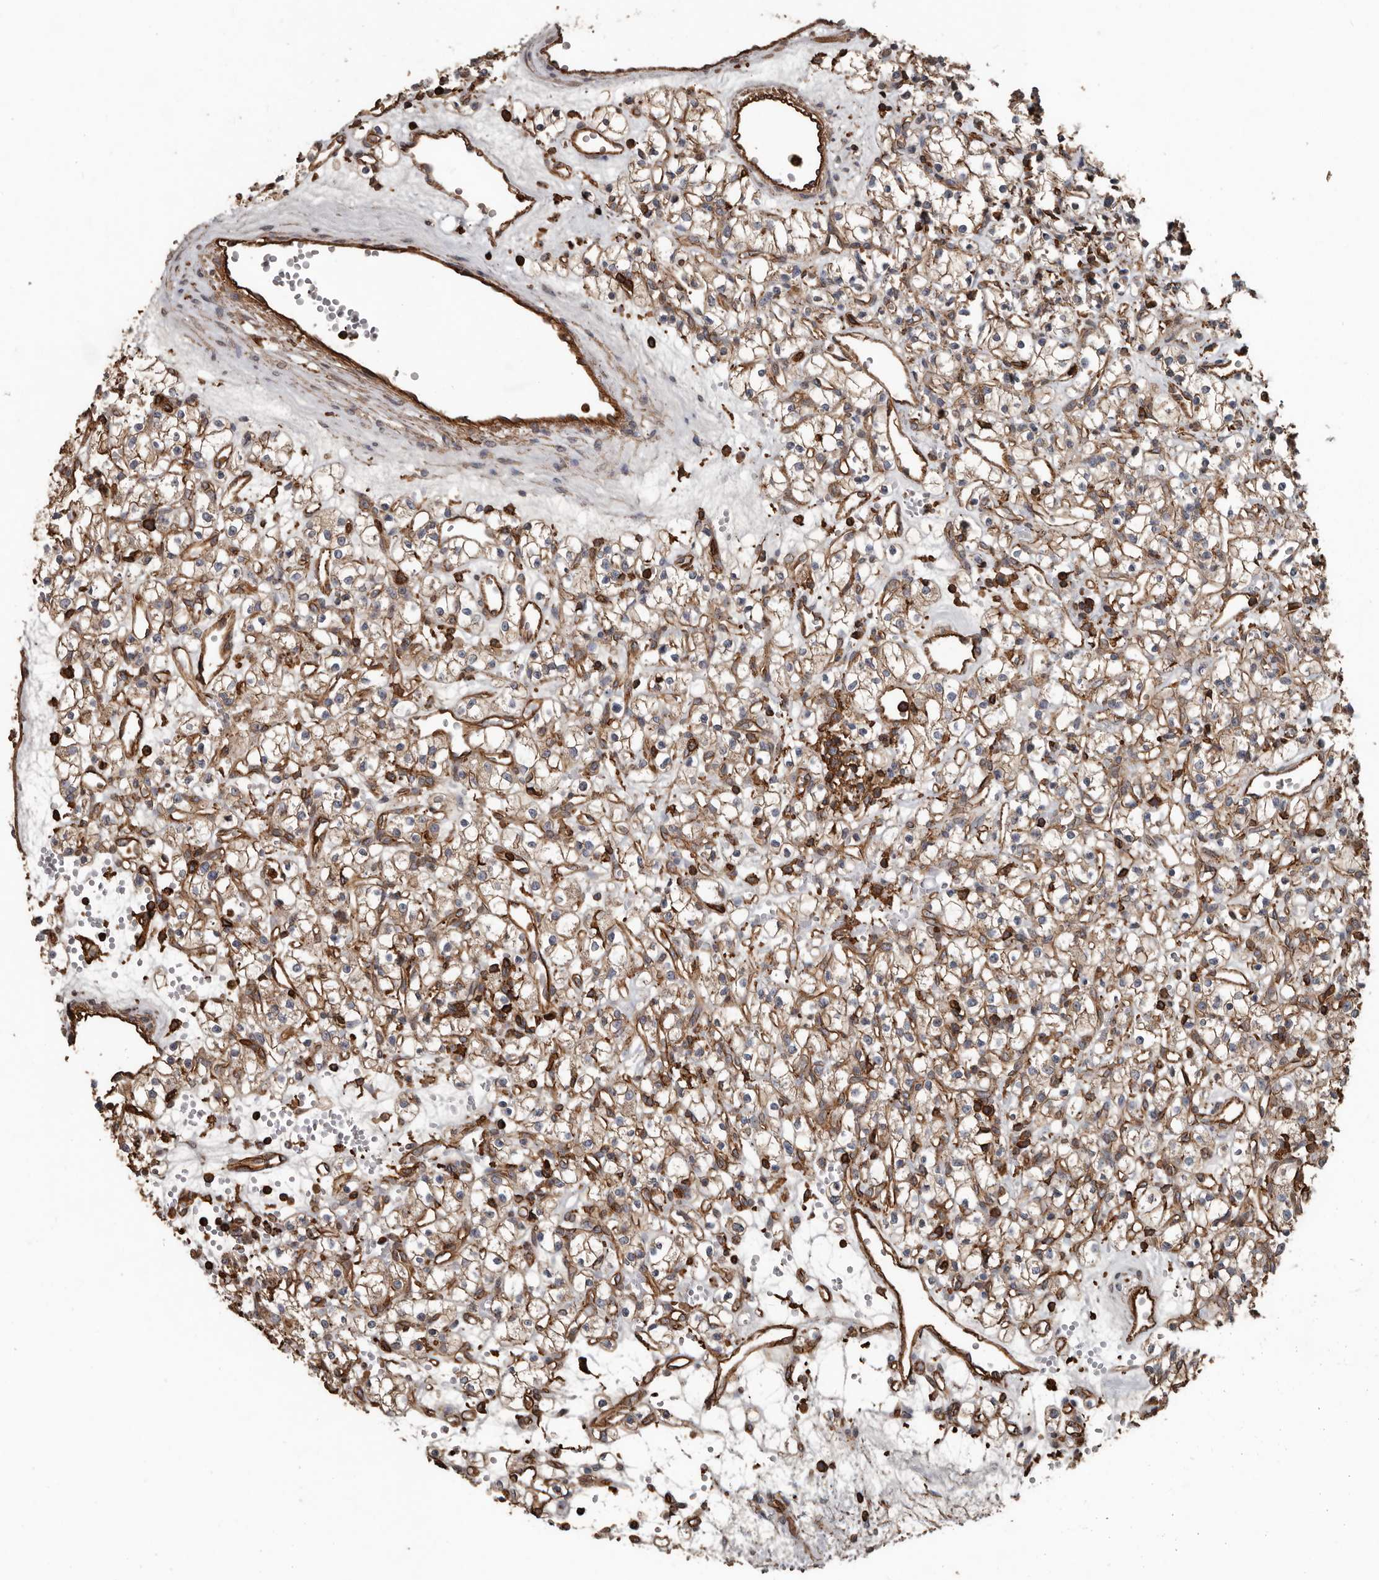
{"staining": {"intensity": "moderate", "quantity": "25%-75%", "location": "cytoplasmic/membranous"}, "tissue": "renal cancer", "cell_type": "Tumor cells", "image_type": "cancer", "snomed": [{"axis": "morphology", "description": "Adenocarcinoma, NOS"}, {"axis": "topography", "description": "Kidney"}], "caption": "Renal cancer (adenocarcinoma) was stained to show a protein in brown. There is medium levels of moderate cytoplasmic/membranous expression in approximately 25%-75% of tumor cells.", "gene": "DENND6B", "patient": {"sex": "female", "age": 59}}